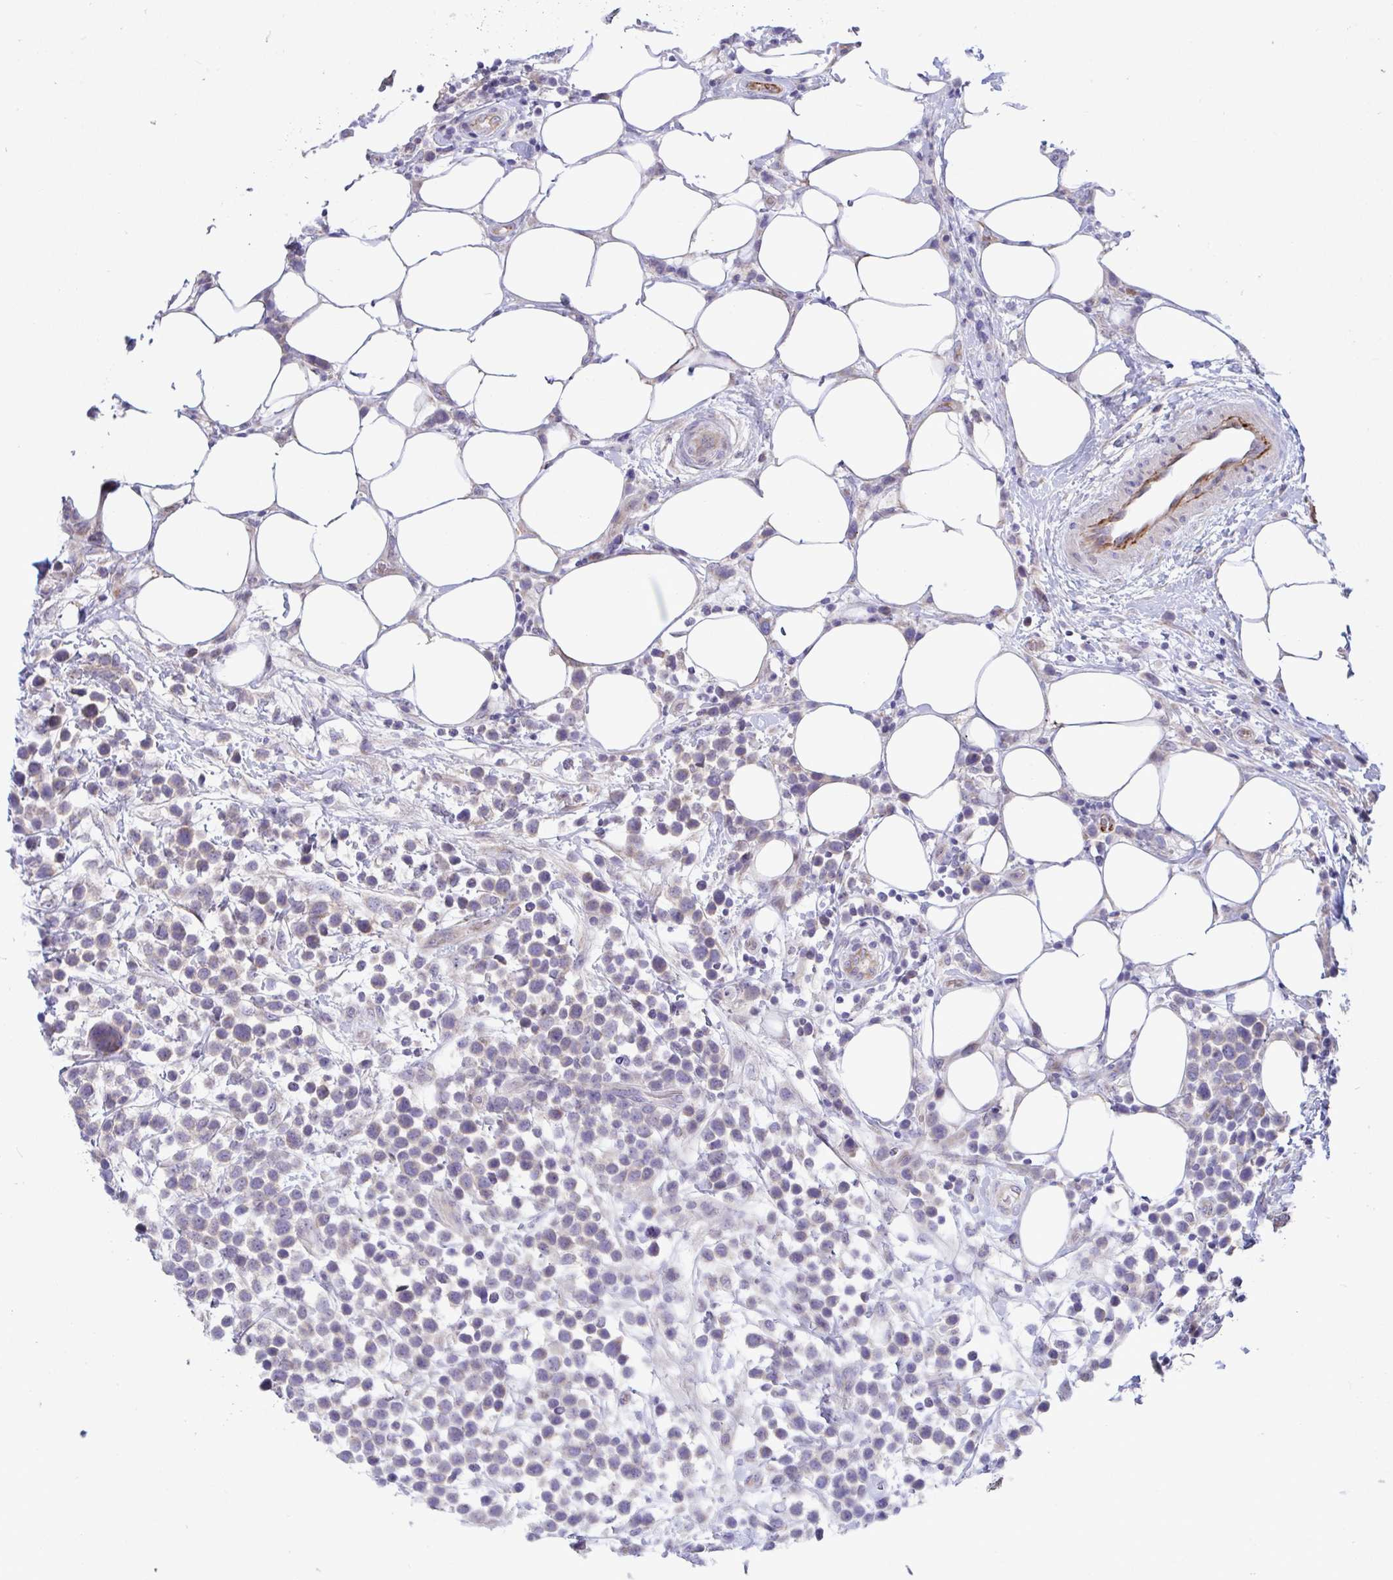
{"staining": {"intensity": "negative", "quantity": "none", "location": "none"}, "tissue": "lymphoma", "cell_type": "Tumor cells", "image_type": "cancer", "snomed": [{"axis": "morphology", "description": "Malignant lymphoma, non-Hodgkin's type, Low grade"}, {"axis": "topography", "description": "Lymph node"}], "caption": "IHC image of neoplastic tissue: low-grade malignant lymphoma, non-Hodgkin's type stained with DAB demonstrates no significant protein staining in tumor cells.", "gene": "IL37", "patient": {"sex": "male", "age": 60}}